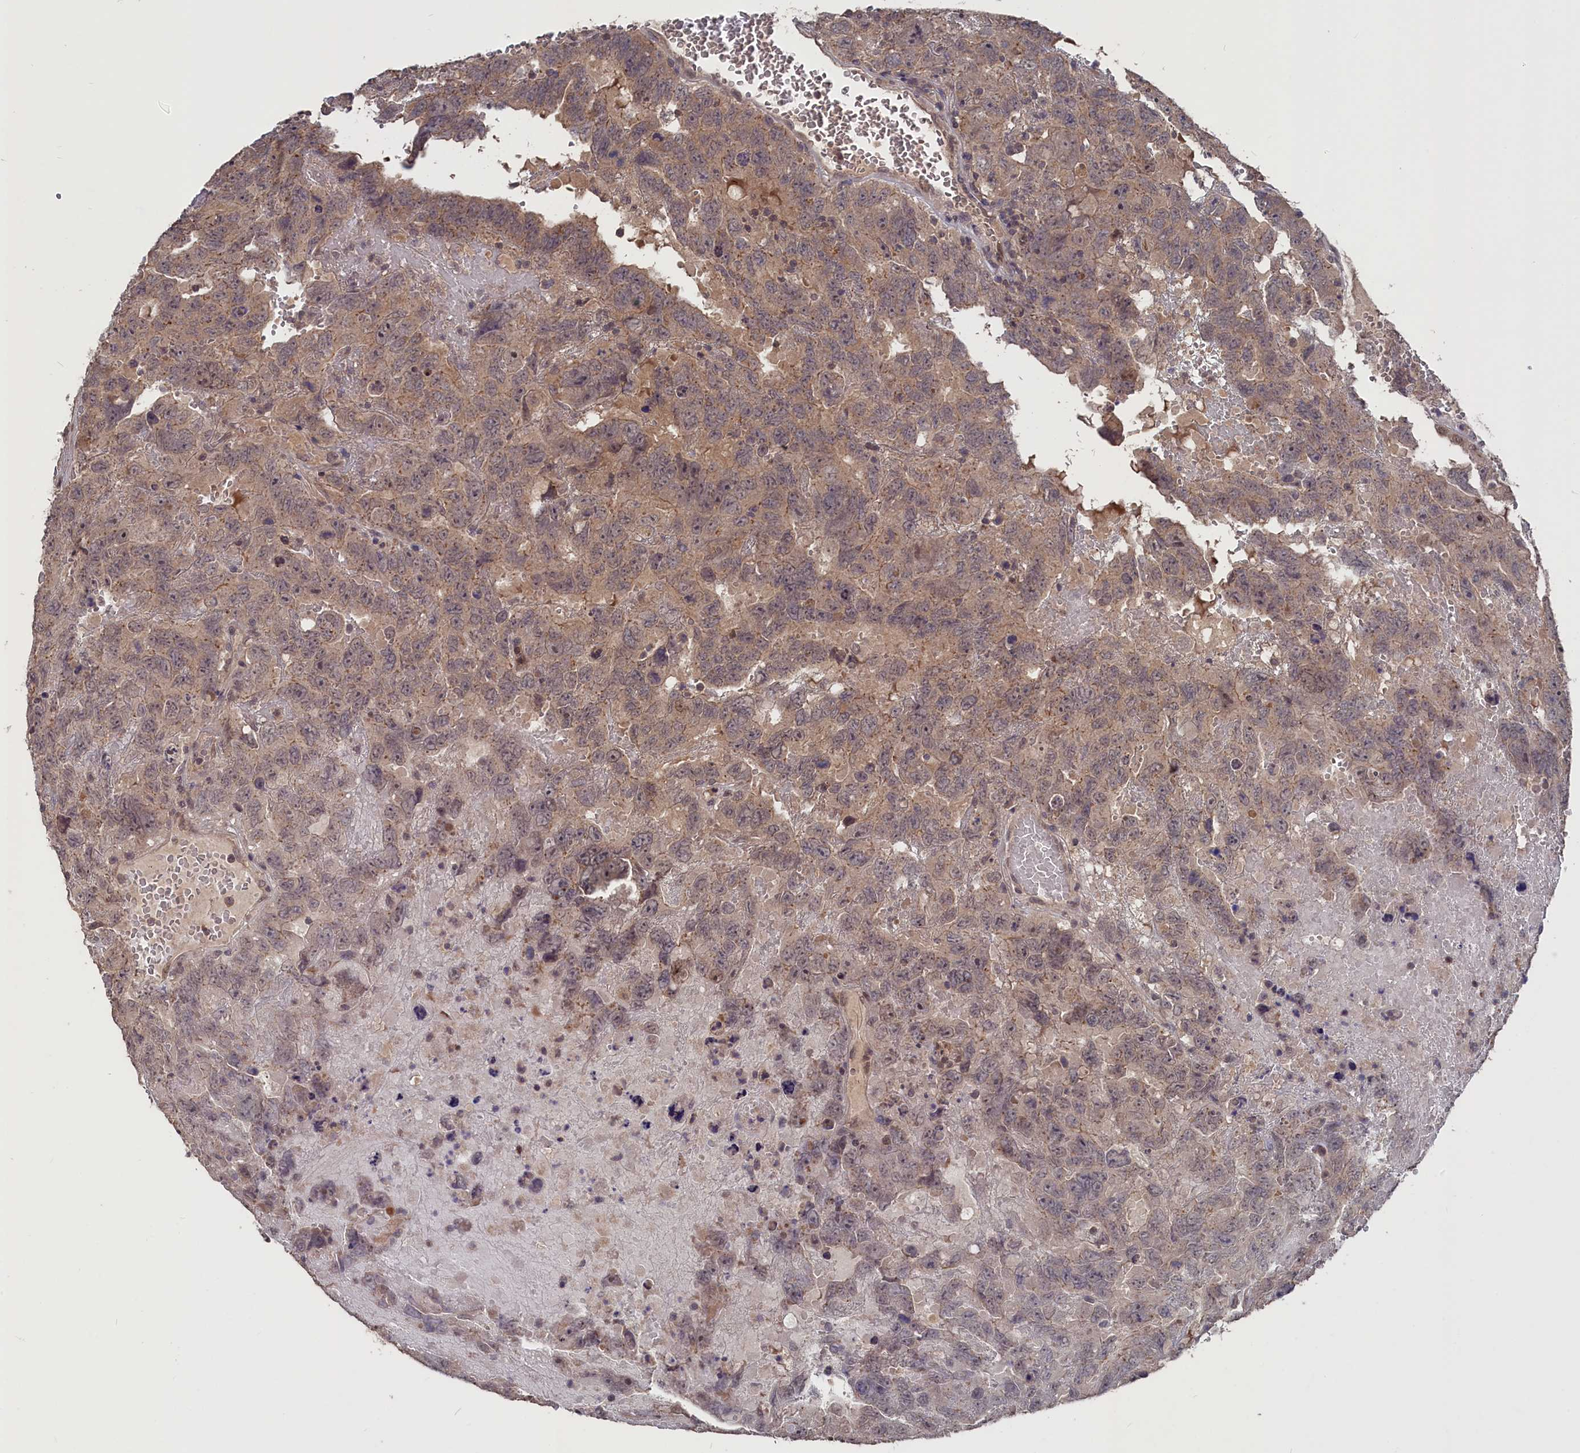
{"staining": {"intensity": "weak", "quantity": "<25%", "location": "cytoplasmic/membranous"}, "tissue": "testis cancer", "cell_type": "Tumor cells", "image_type": "cancer", "snomed": [{"axis": "morphology", "description": "Carcinoma, Embryonal, NOS"}, {"axis": "topography", "description": "Testis"}], "caption": "Immunohistochemistry micrograph of neoplastic tissue: embryonal carcinoma (testis) stained with DAB (3,3'-diaminobenzidine) shows no significant protein staining in tumor cells.", "gene": "TMC5", "patient": {"sex": "male", "age": 45}}